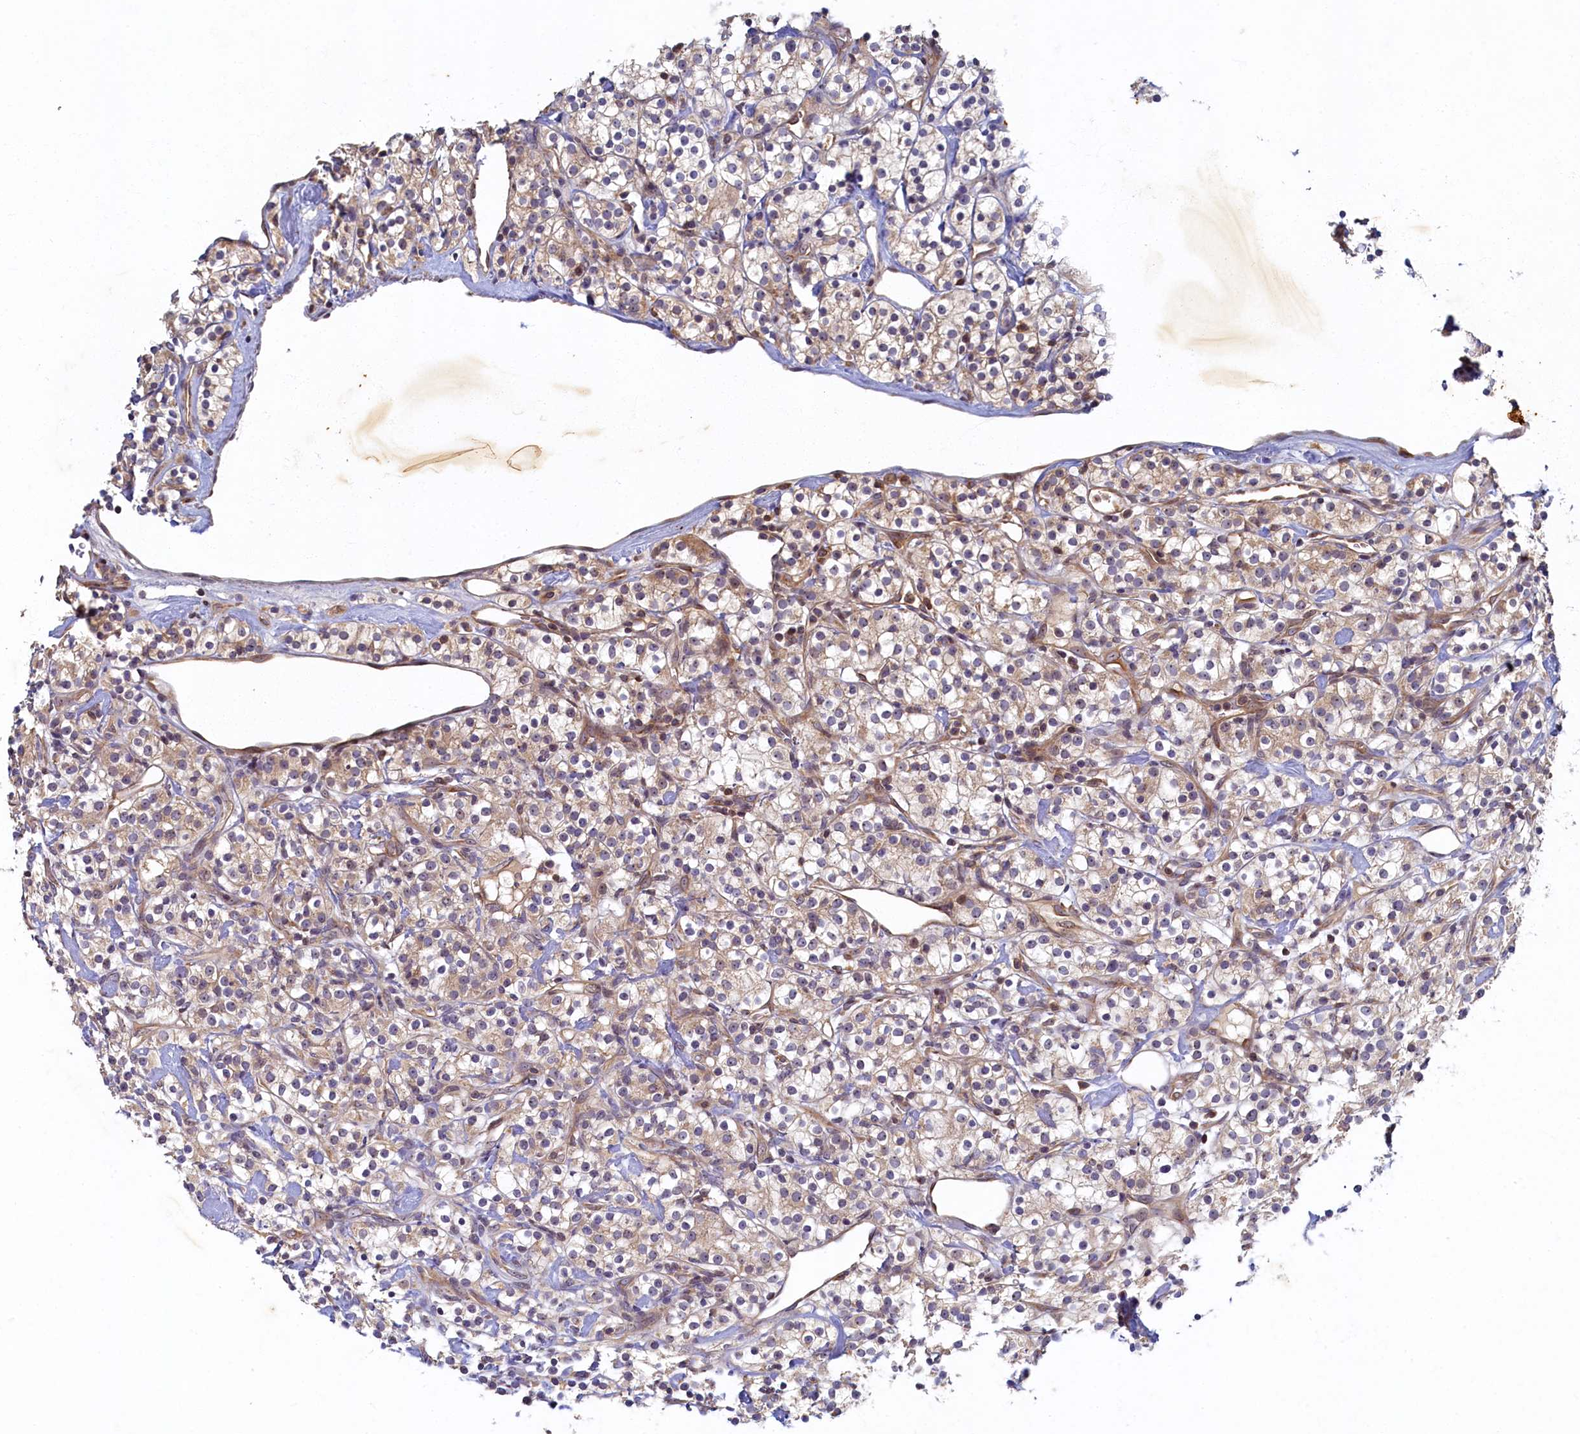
{"staining": {"intensity": "weak", "quantity": ">75%", "location": "cytoplasmic/membranous"}, "tissue": "renal cancer", "cell_type": "Tumor cells", "image_type": "cancer", "snomed": [{"axis": "morphology", "description": "Adenocarcinoma, NOS"}, {"axis": "topography", "description": "Kidney"}], "caption": "Tumor cells demonstrate weak cytoplasmic/membranous expression in approximately >75% of cells in renal cancer (adenocarcinoma).", "gene": "CEP20", "patient": {"sex": "male", "age": 77}}